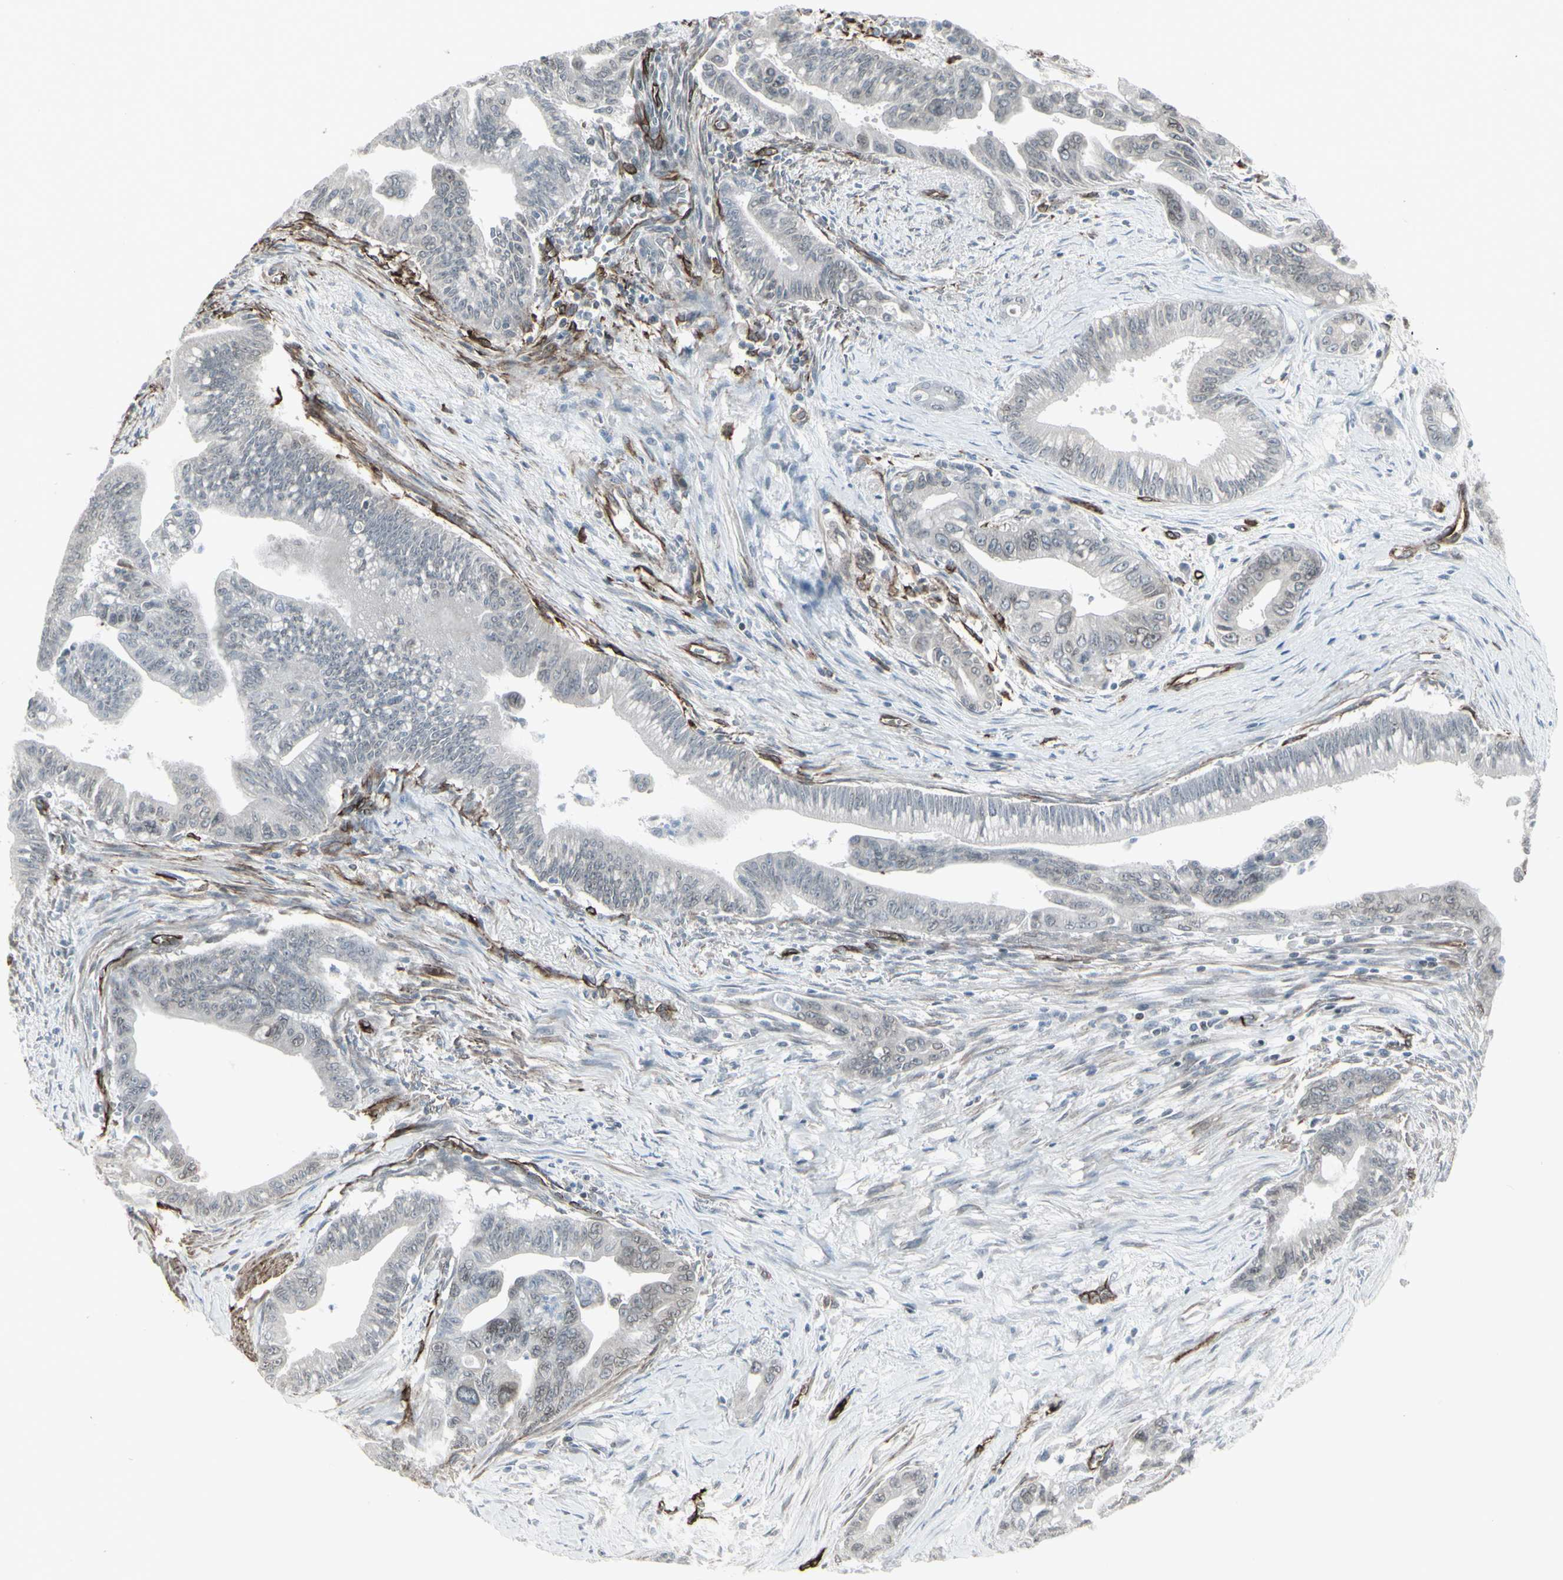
{"staining": {"intensity": "weak", "quantity": ">75%", "location": "cytoplasmic/membranous,nuclear"}, "tissue": "pancreatic cancer", "cell_type": "Tumor cells", "image_type": "cancer", "snomed": [{"axis": "morphology", "description": "Adenocarcinoma, NOS"}, {"axis": "topography", "description": "Pancreas"}], "caption": "Human pancreatic cancer (adenocarcinoma) stained with a protein marker demonstrates weak staining in tumor cells.", "gene": "DTX3L", "patient": {"sex": "male", "age": 70}}